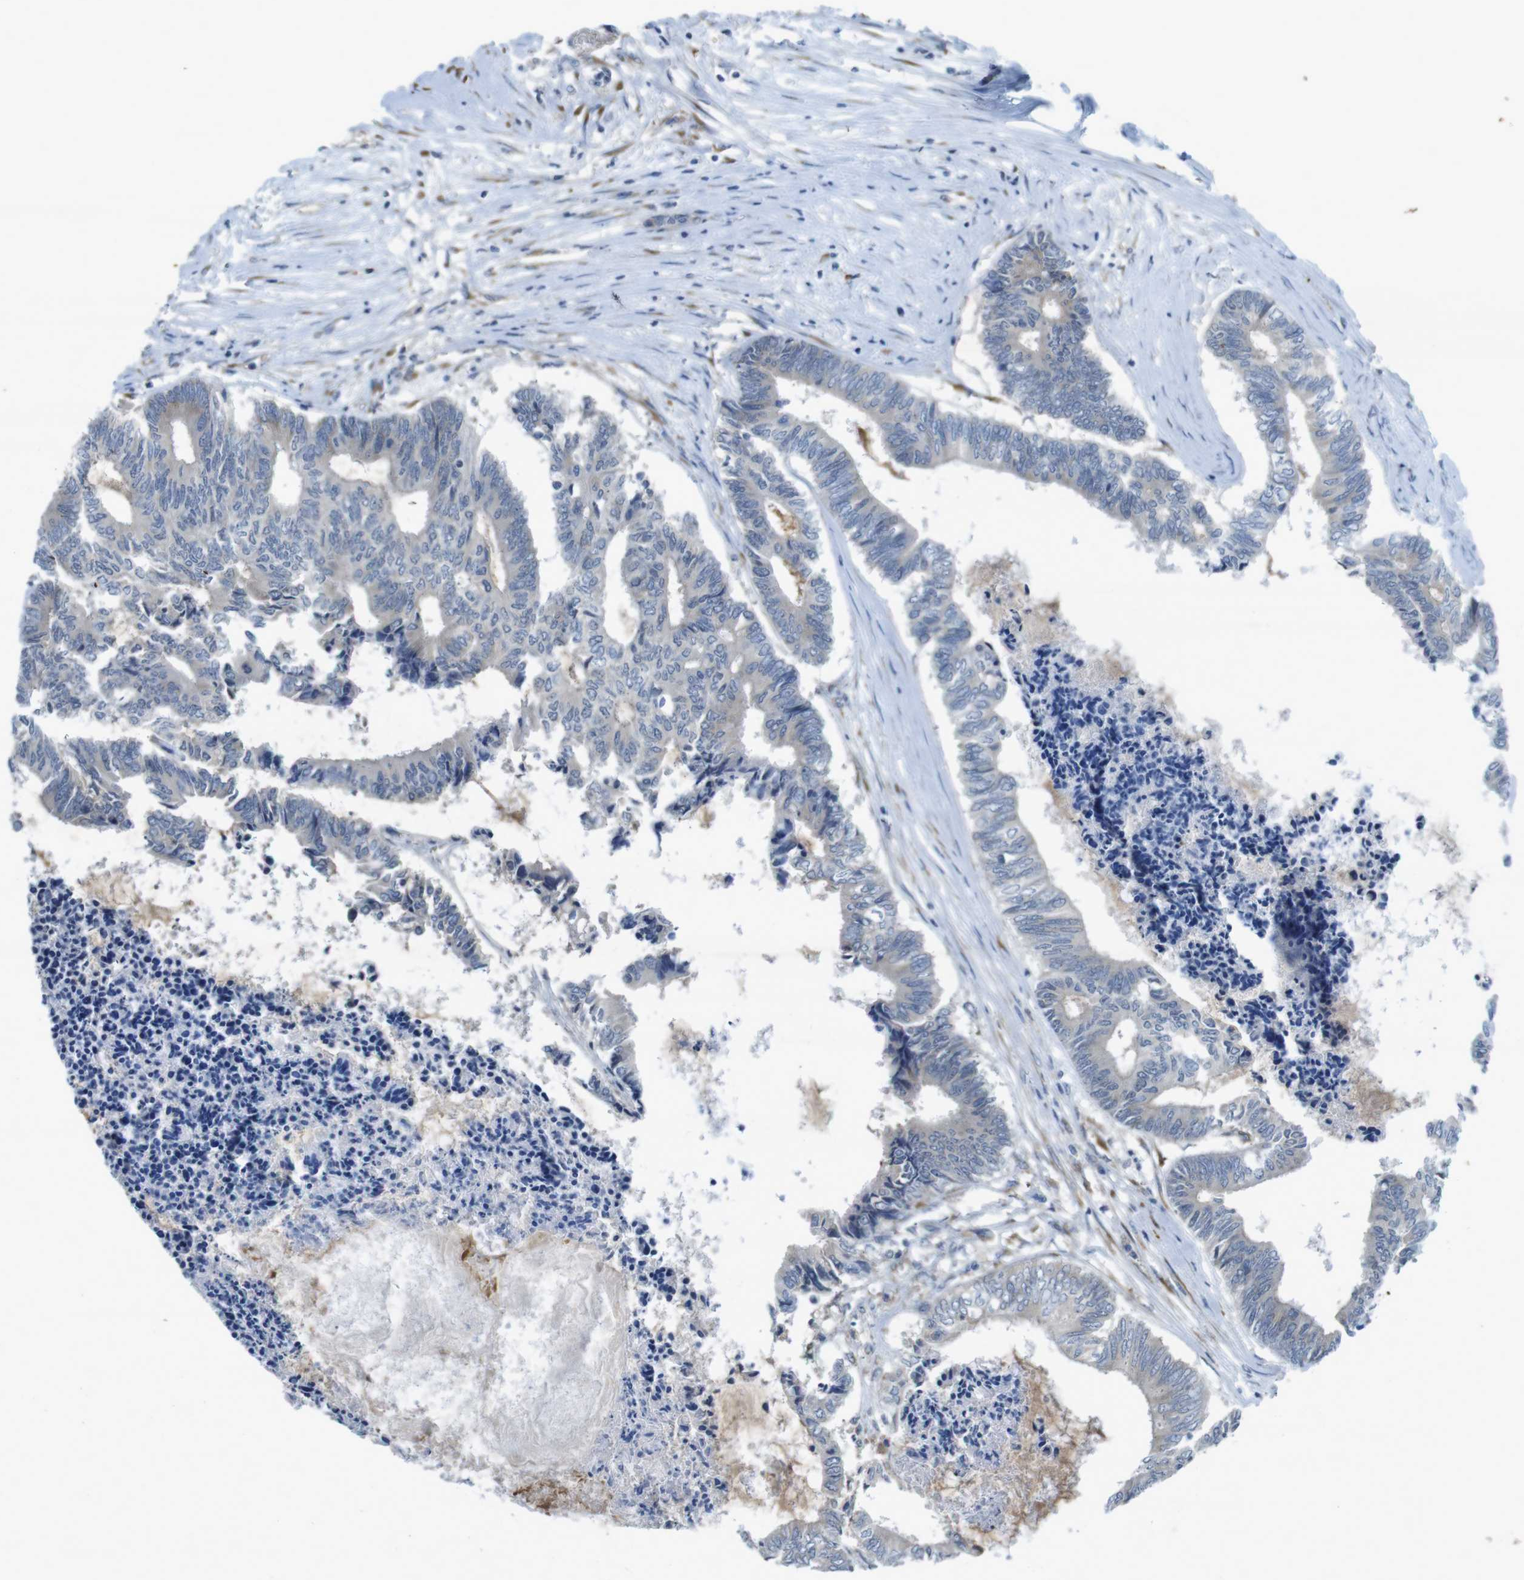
{"staining": {"intensity": "weak", "quantity": "<25%", "location": "cytoplasmic/membranous"}, "tissue": "colorectal cancer", "cell_type": "Tumor cells", "image_type": "cancer", "snomed": [{"axis": "morphology", "description": "Adenocarcinoma, NOS"}, {"axis": "topography", "description": "Rectum"}], "caption": "High magnification brightfield microscopy of colorectal cancer stained with DAB (3,3'-diaminobenzidine) (brown) and counterstained with hematoxylin (blue): tumor cells show no significant positivity.", "gene": "FLCN", "patient": {"sex": "male", "age": 63}}